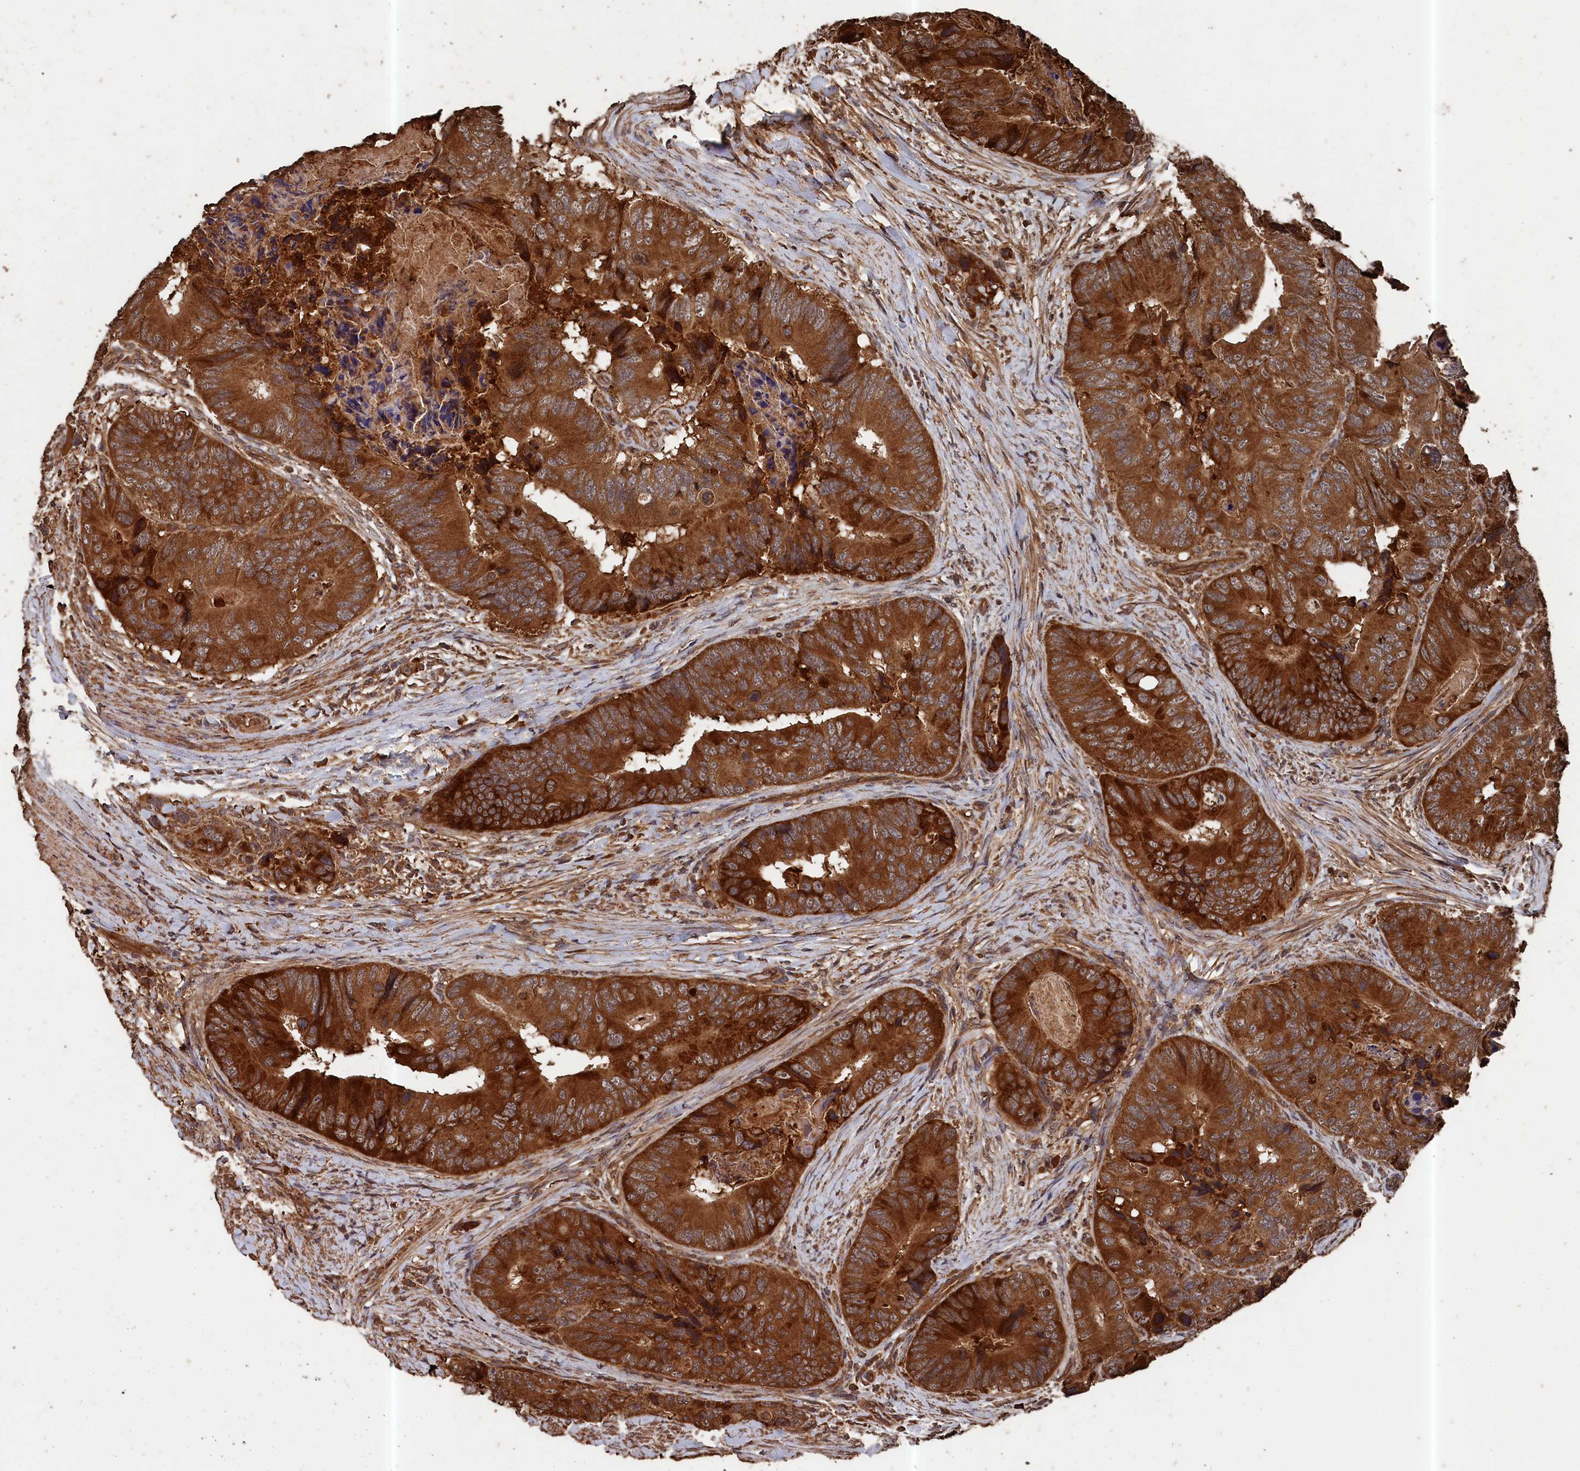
{"staining": {"intensity": "strong", "quantity": ">75%", "location": "cytoplasmic/membranous"}, "tissue": "colorectal cancer", "cell_type": "Tumor cells", "image_type": "cancer", "snomed": [{"axis": "morphology", "description": "Adenocarcinoma, NOS"}, {"axis": "topography", "description": "Colon"}], "caption": "Protein staining by IHC displays strong cytoplasmic/membranous positivity in about >75% of tumor cells in colorectal adenocarcinoma.", "gene": "SNX33", "patient": {"sex": "male", "age": 84}}